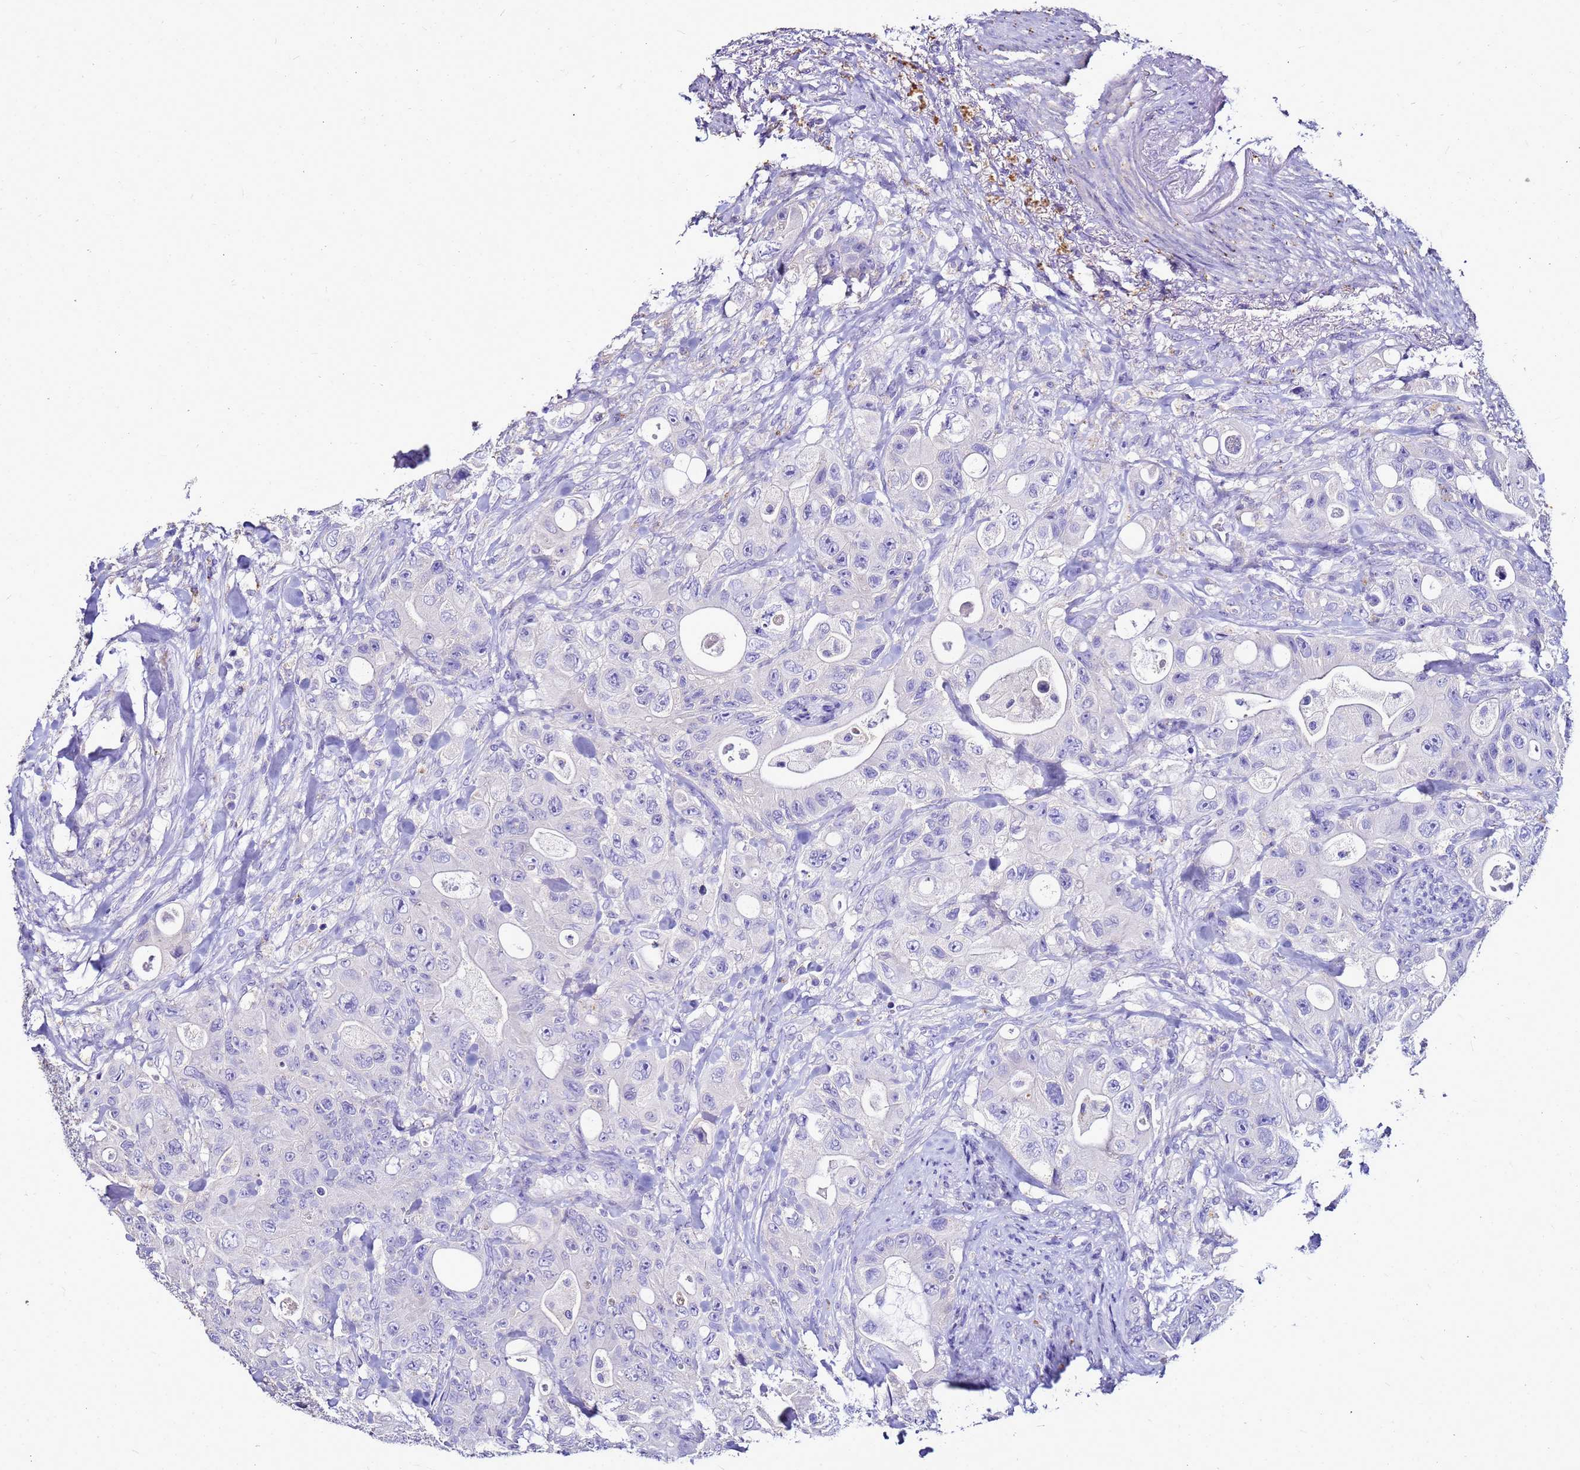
{"staining": {"intensity": "negative", "quantity": "none", "location": "none"}, "tissue": "colorectal cancer", "cell_type": "Tumor cells", "image_type": "cancer", "snomed": [{"axis": "morphology", "description": "Adenocarcinoma, NOS"}, {"axis": "topography", "description": "Colon"}], "caption": "High power microscopy histopathology image of an immunohistochemistry (IHC) image of adenocarcinoma (colorectal), revealing no significant expression in tumor cells.", "gene": "S100A2", "patient": {"sex": "female", "age": 46}}